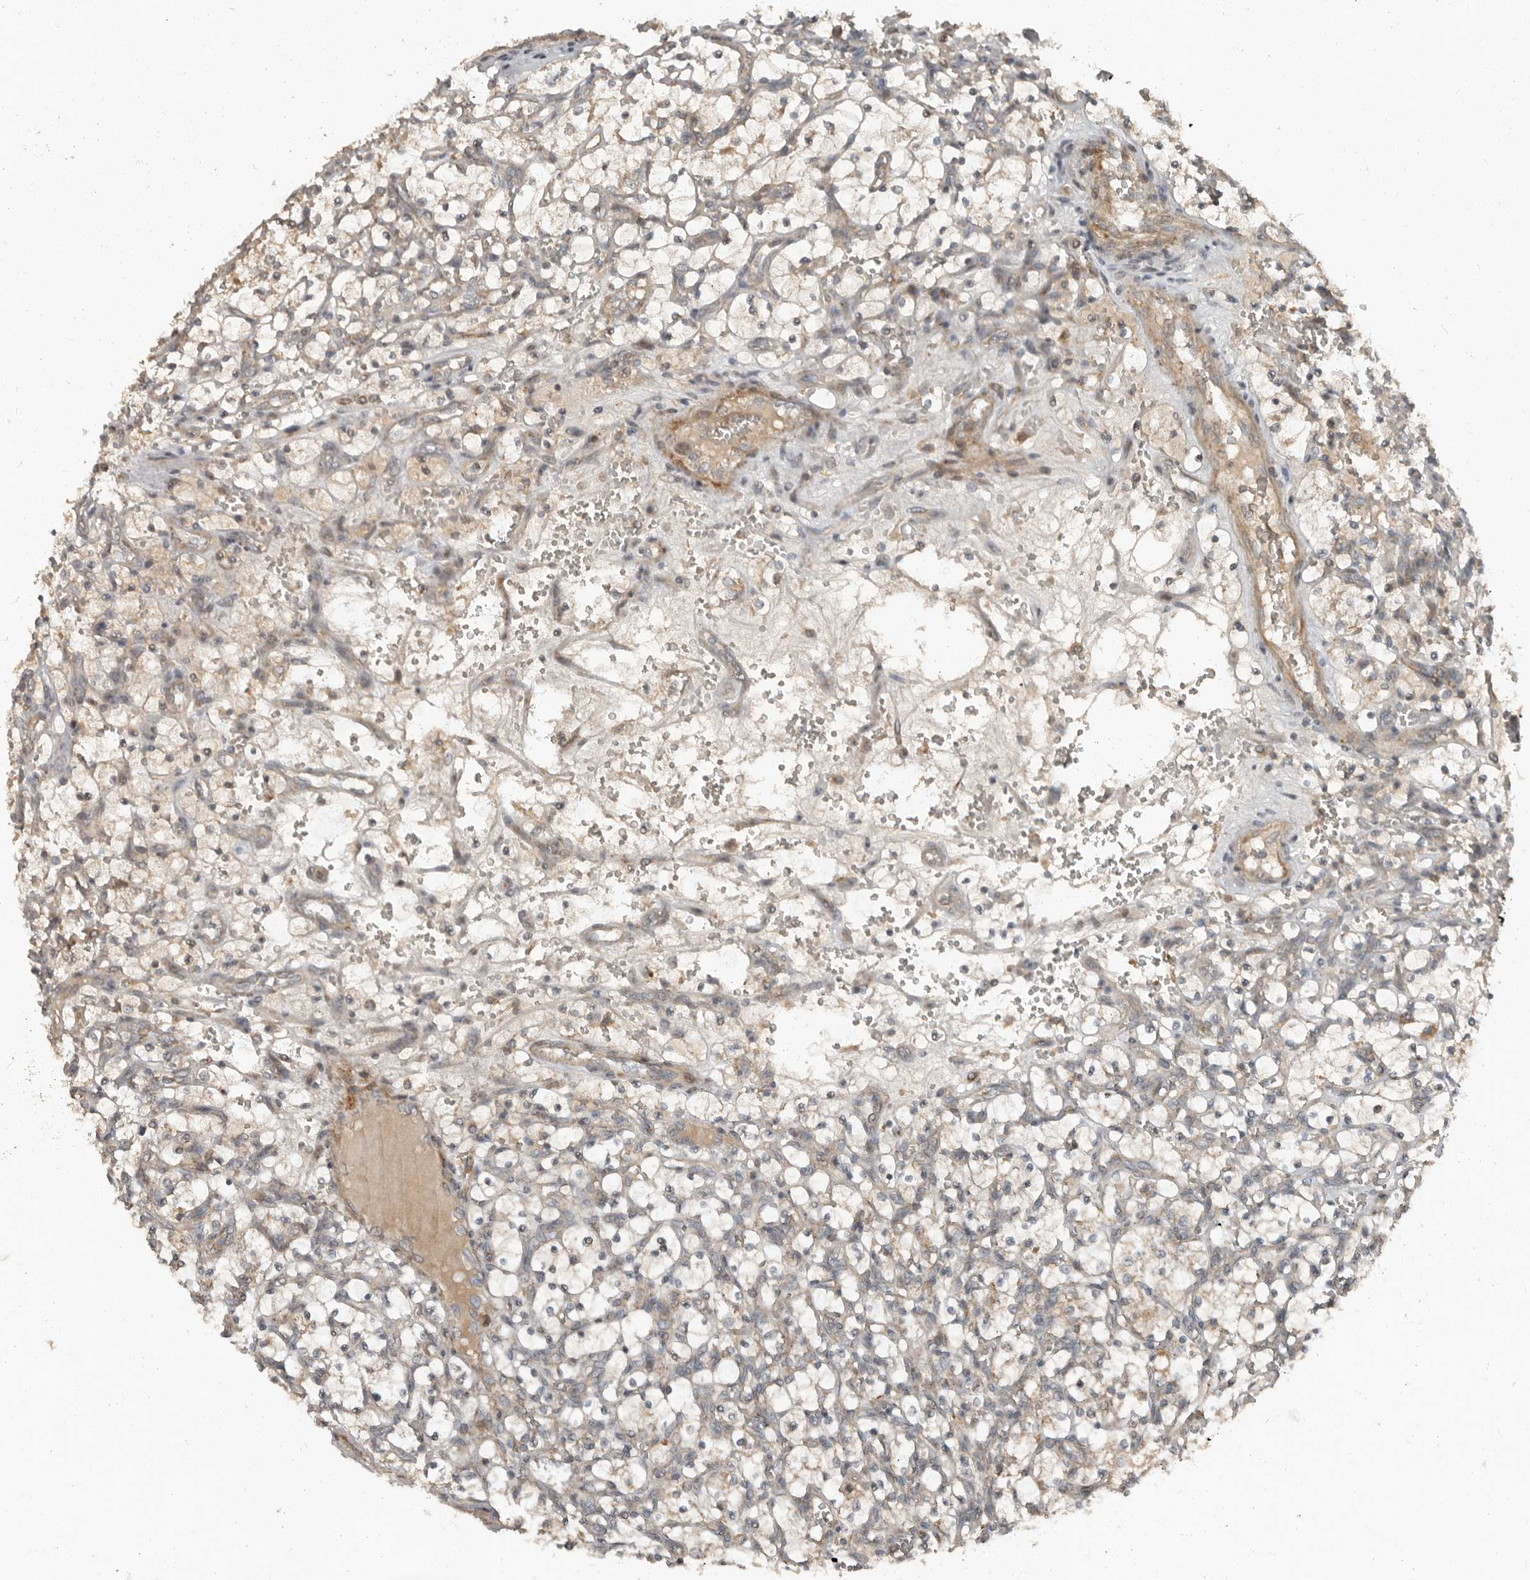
{"staining": {"intensity": "weak", "quantity": ">75%", "location": "cytoplasmic/membranous"}, "tissue": "renal cancer", "cell_type": "Tumor cells", "image_type": "cancer", "snomed": [{"axis": "morphology", "description": "Adenocarcinoma, NOS"}, {"axis": "topography", "description": "Kidney"}], "caption": "Renal adenocarcinoma tissue exhibits weak cytoplasmic/membranous positivity in approximately >75% of tumor cells (DAB (3,3'-diaminobenzidine) IHC with brightfield microscopy, high magnification).", "gene": "SLC6A7", "patient": {"sex": "female", "age": 69}}